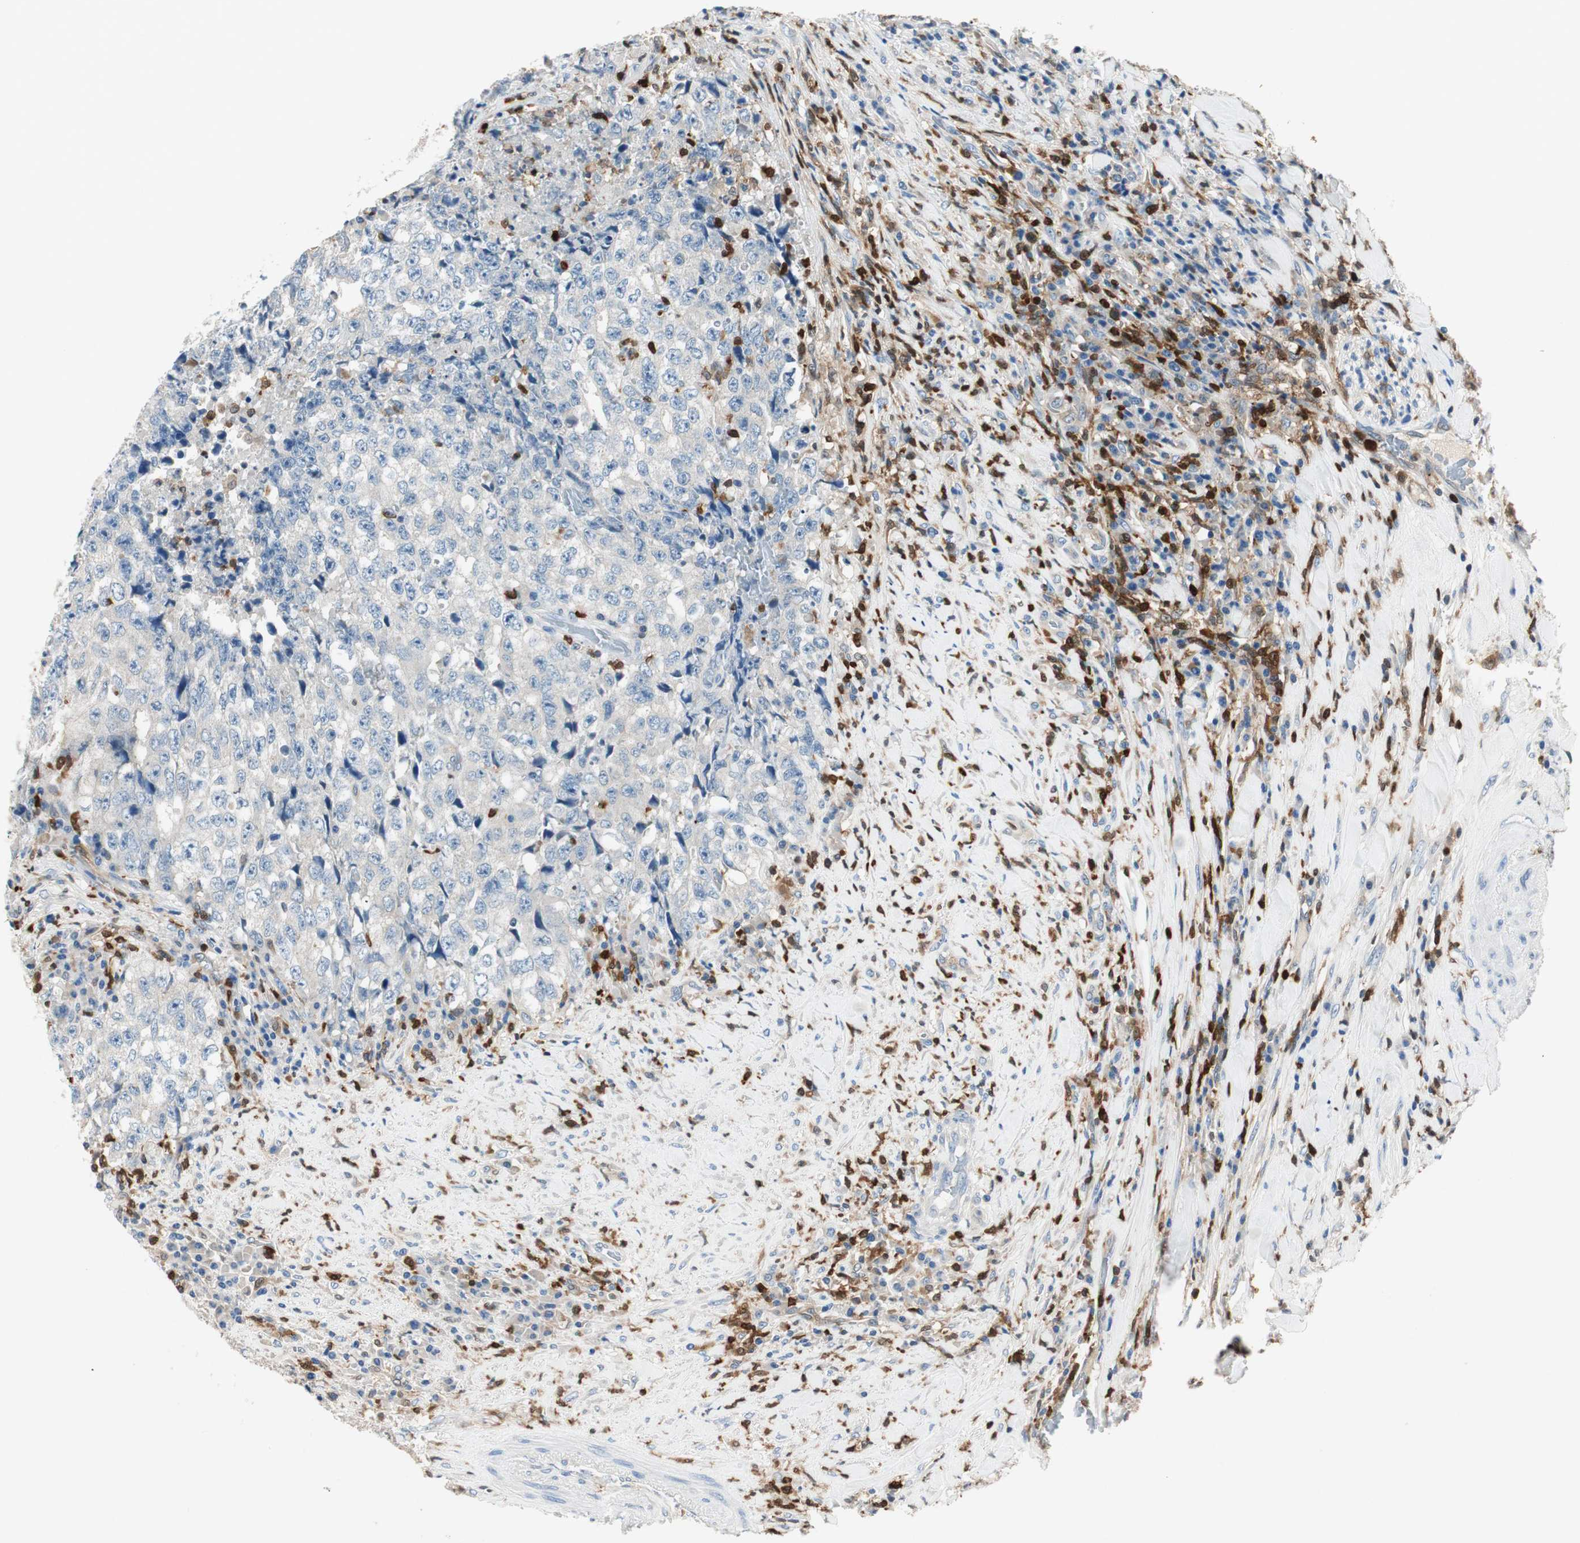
{"staining": {"intensity": "negative", "quantity": "none", "location": "none"}, "tissue": "testis cancer", "cell_type": "Tumor cells", "image_type": "cancer", "snomed": [{"axis": "morphology", "description": "Necrosis, NOS"}, {"axis": "morphology", "description": "Carcinoma, Embryonal, NOS"}, {"axis": "topography", "description": "Testis"}], "caption": "Immunohistochemistry (IHC) of human testis embryonal carcinoma shows no positivity in tumor cells. The staining is performed using DAB (3,3'-diaminobenzidine) brown chromogen with nuclei counter-stained in using hematoxylin.", "gene": "COTL1", "patient": {"sex": "male", "age": 19}}